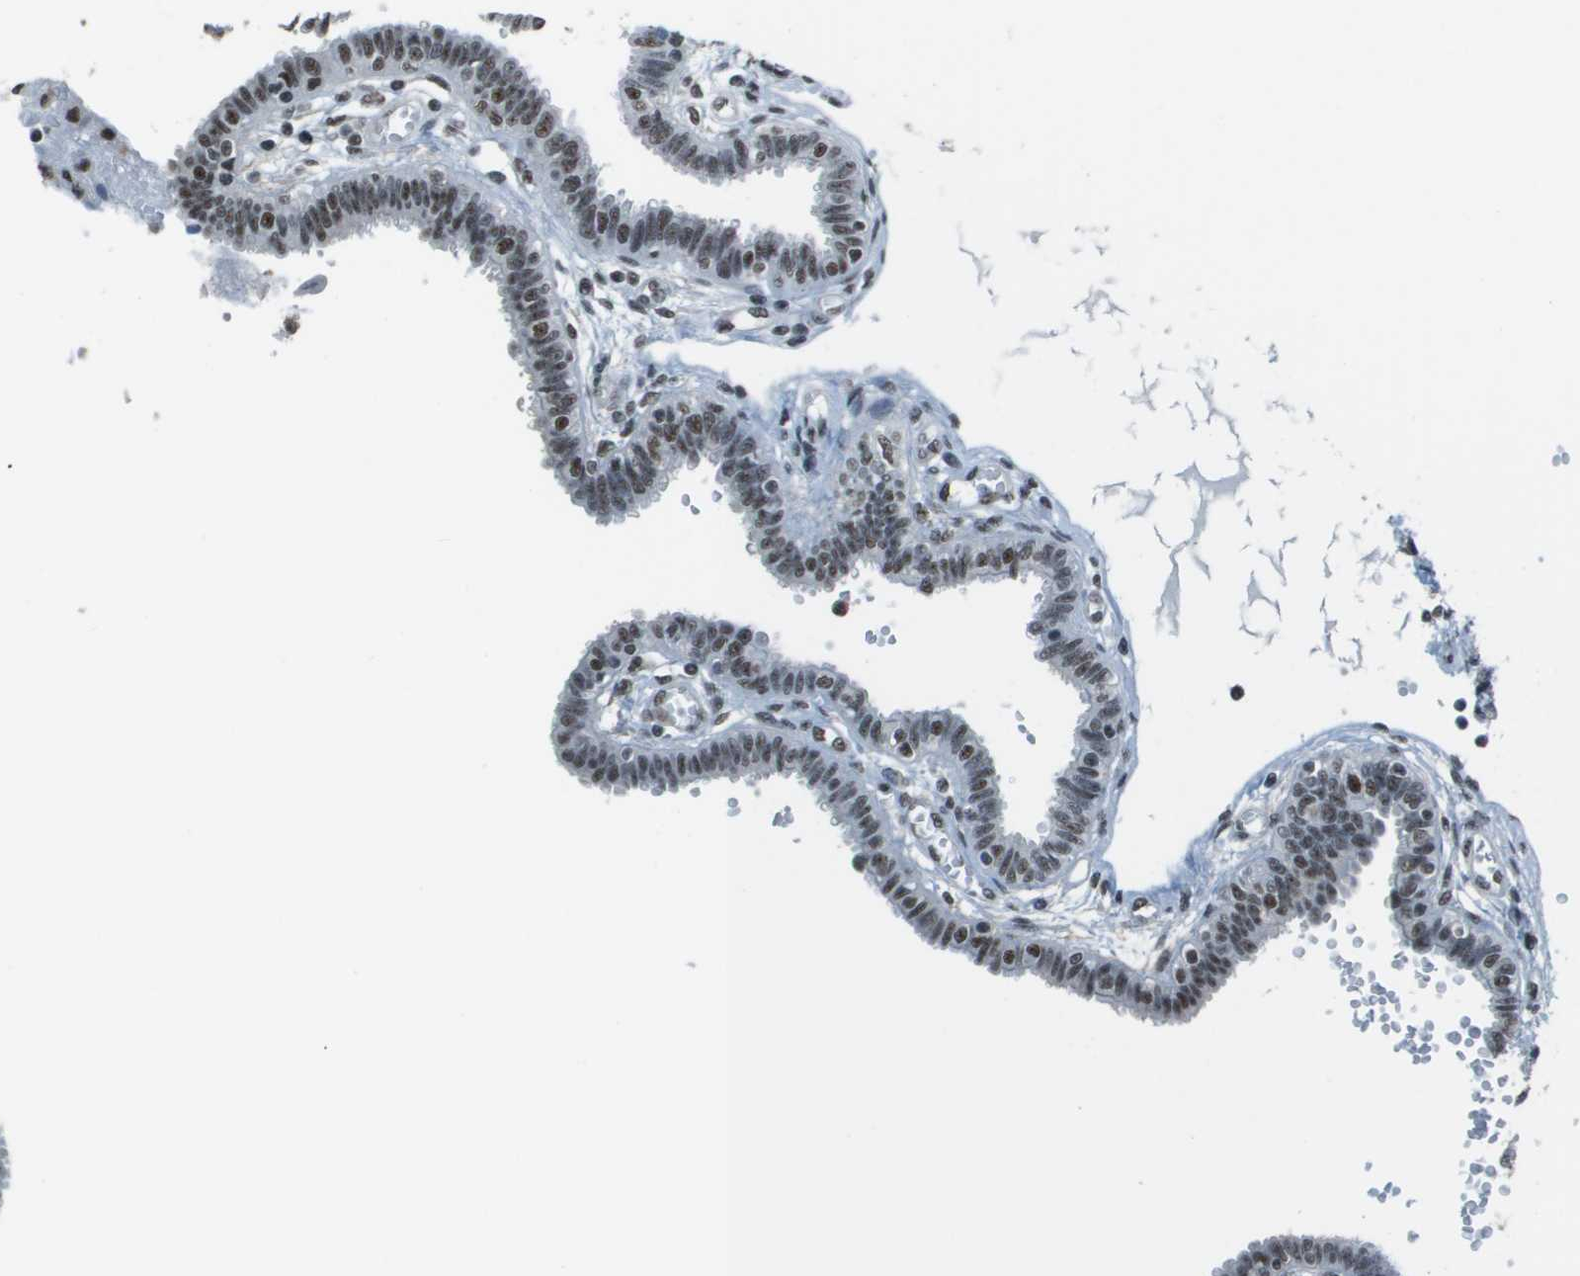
{"staining": {"intensity": "weak", "quantity": "25%-75%", "location": "nuclear"}, "tissue": "fallopian tube", "cell_type": "Glandular cells", "image_type": "normal", "snomed": [{"axis": "morphology", "description": "Normal tissue, NOS"}, {"axis": "topography", "description": "Fallopian tube"}], "caption": "Glandular cells demonstrate low levels of weak nuclear positivity in approximately 25%-75% of cells in normal human fallopian tube.", "gene": "DEPDC1", "patient": {"sex": "female", "age": 32}}